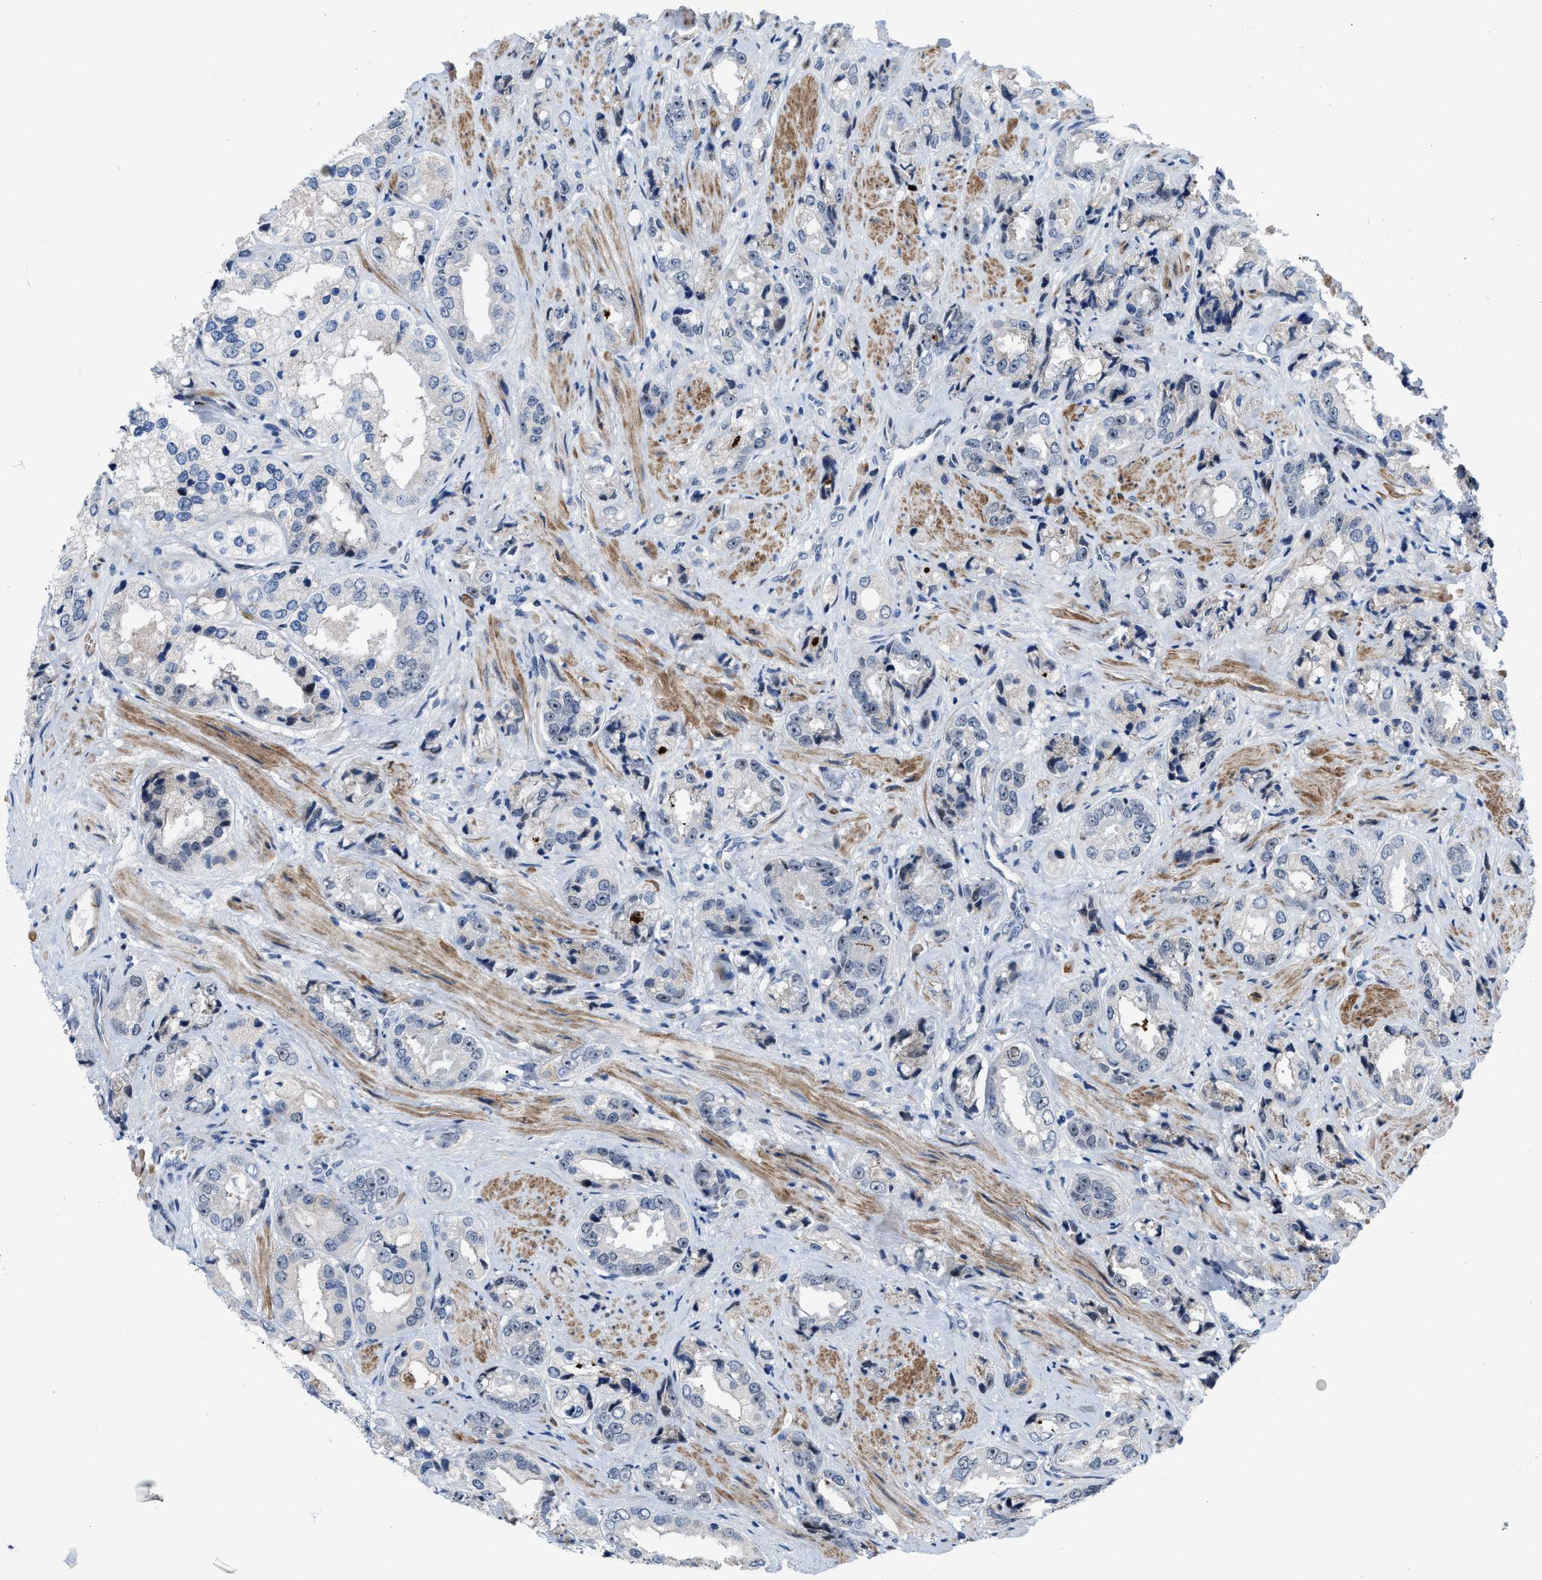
{"staining": {"intensity": "weak", "quantity": "<25%", "location": "nuclear"}, "tissue": "prostate cancer", "cell_type": "Tumor cells", "image_type": "cancer", "snomed": [{"axis": "morphology", "description": "Adenocarcinoma, High grade"}, {"axis": "topography", "description": "Prostate"}], "caption": "Immunohistochemistry image of prostate cancer (high-grade adenocarcinoma) stained for a protein (brown), which exhibits no expression in tumor cells.", "gene": "POLR1F", "patient": {"sex": "male", "age": 61}}